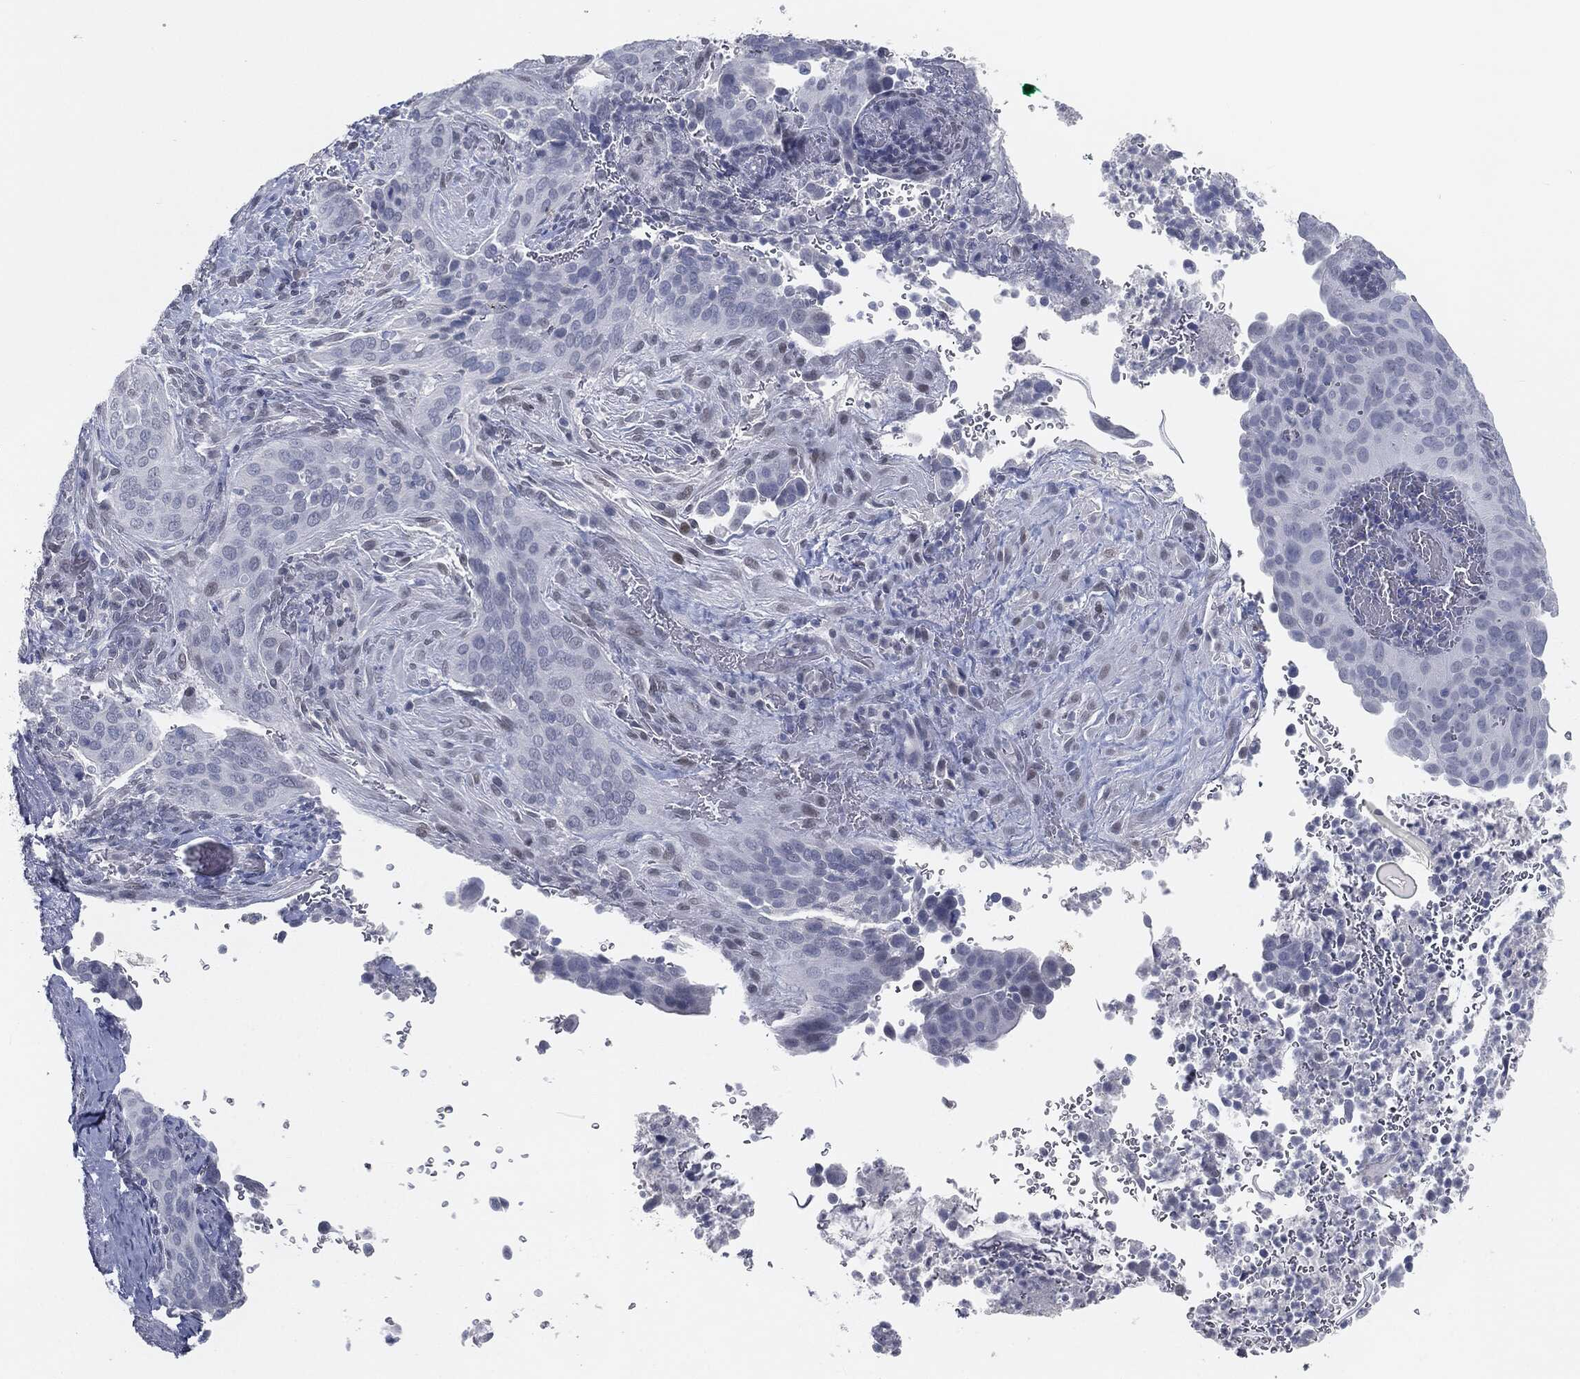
{"staining": {"intensity": "negative", "quantity": "none", "location": "none"}, "tissue": "cervical cancer", "cell_type": "Tumor cells", "image_type": "cancer", "snomed": [{"axis": "morphology", "description": "Squamous cell carcinoma, NOS"}, {"axis": "topography", "description": "Cervix"}], "caption": "Immunohistochemistry (IHC) photomicrograph of neoplastic tissue: human squamous cell carcinoma (cervical) stained with DAB exhibits no significant protein positivity in tumor cells. (Immunohistochemistry (IHC), brightfield microscopy, high magnification).", "gene": "PRAME", "patient": {"sex": "female", "age": 38}}